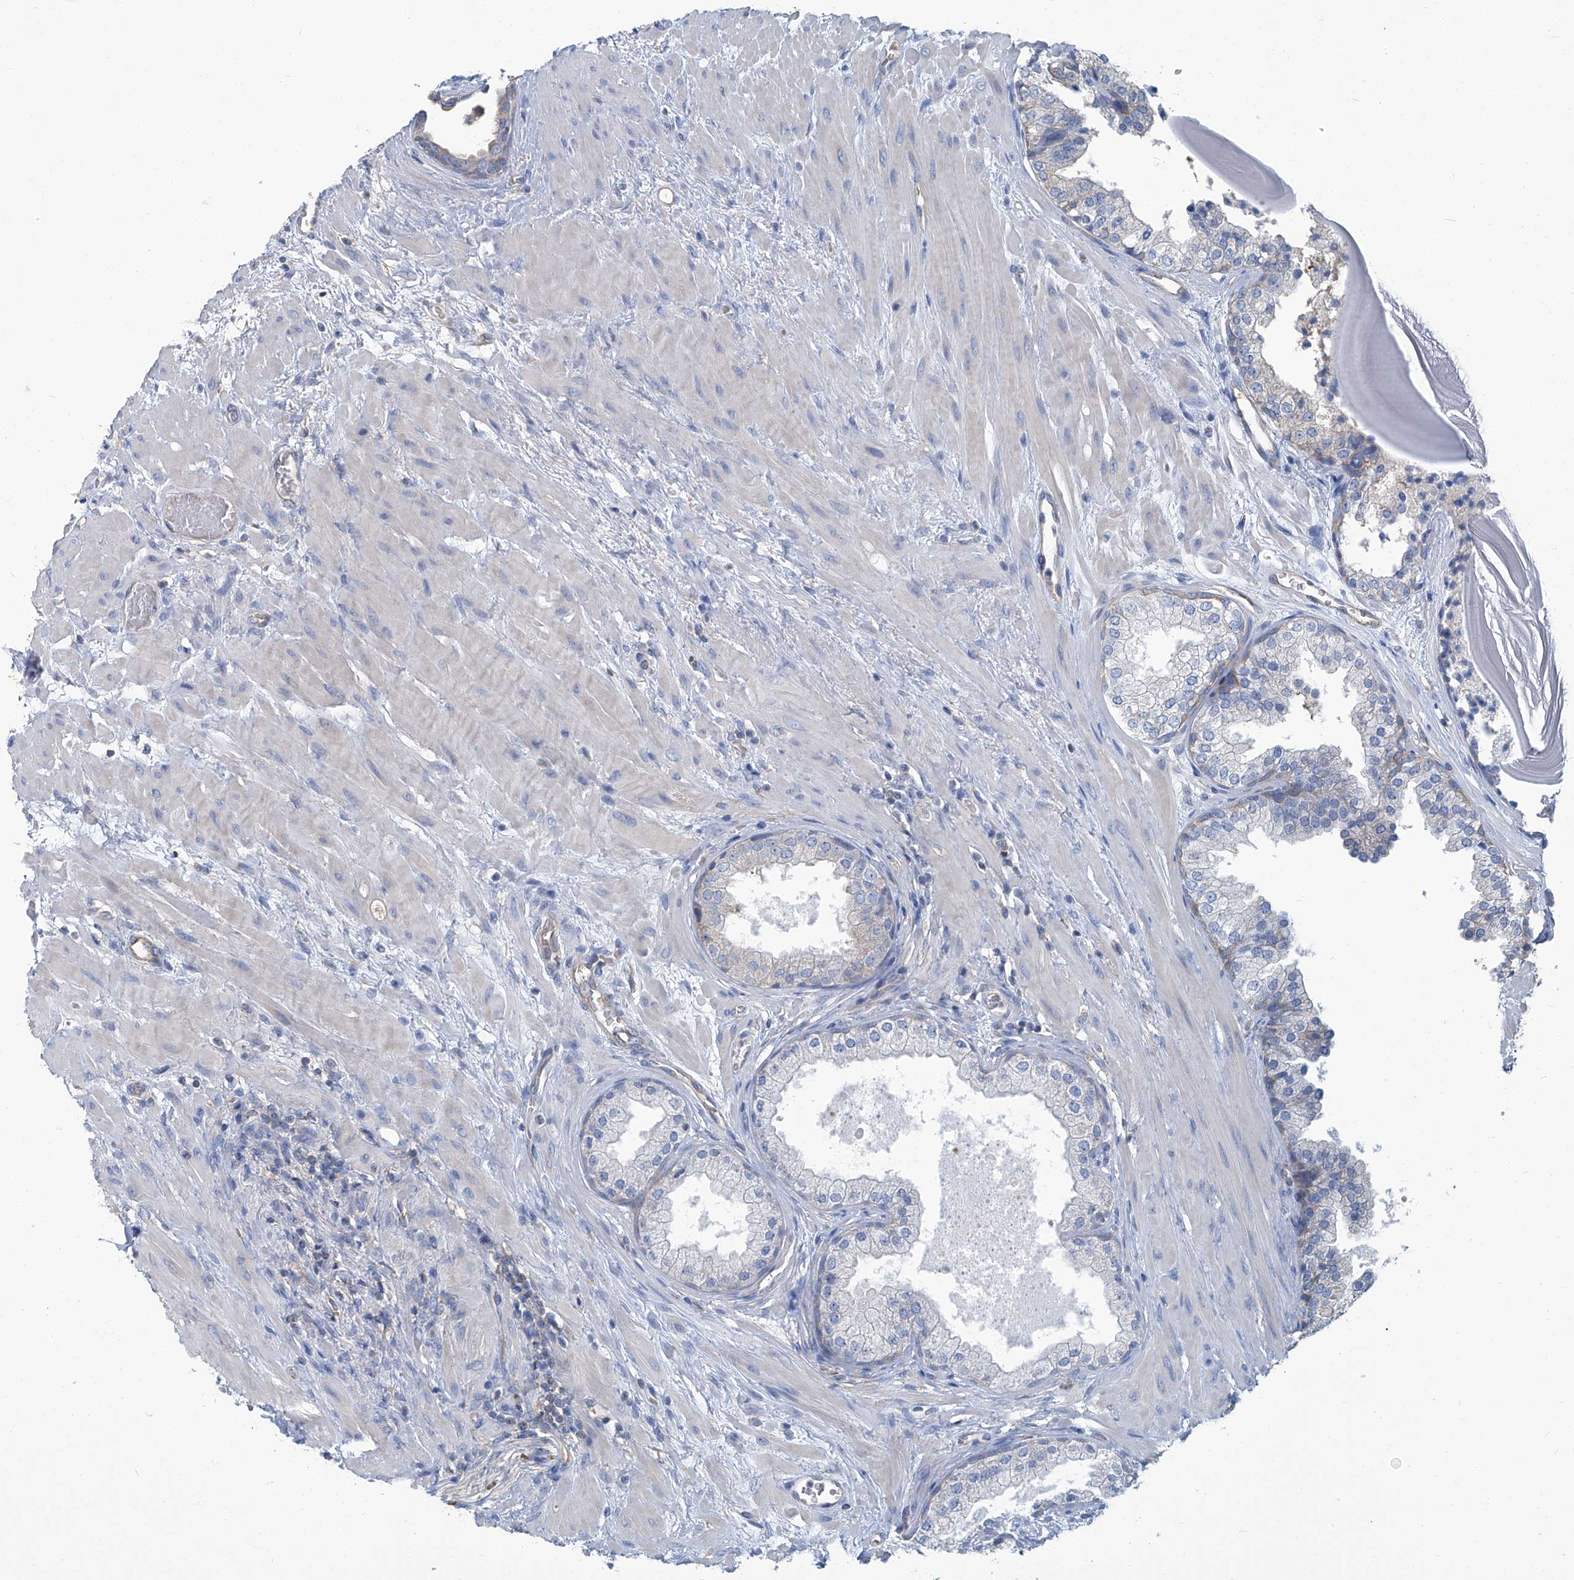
{"staining": {"intensity": "negative", "quantity": "none", "location": "none"}, "tissue": "prostate", "cell_type": "Glandular cells", "image_type": "normal", "snomed": [{"axis": "morphology", "description": "Normal tissue, NOS"}, {"axis": "topography", "description": "Prostate"}], "caption": "An immunohistochemistry (IHC) micrograph of benign prostate is shown. There is no staining in glandular cells of prostate.", "gene": "PFKL", "patient": {"sex": "male", "age": 48}}